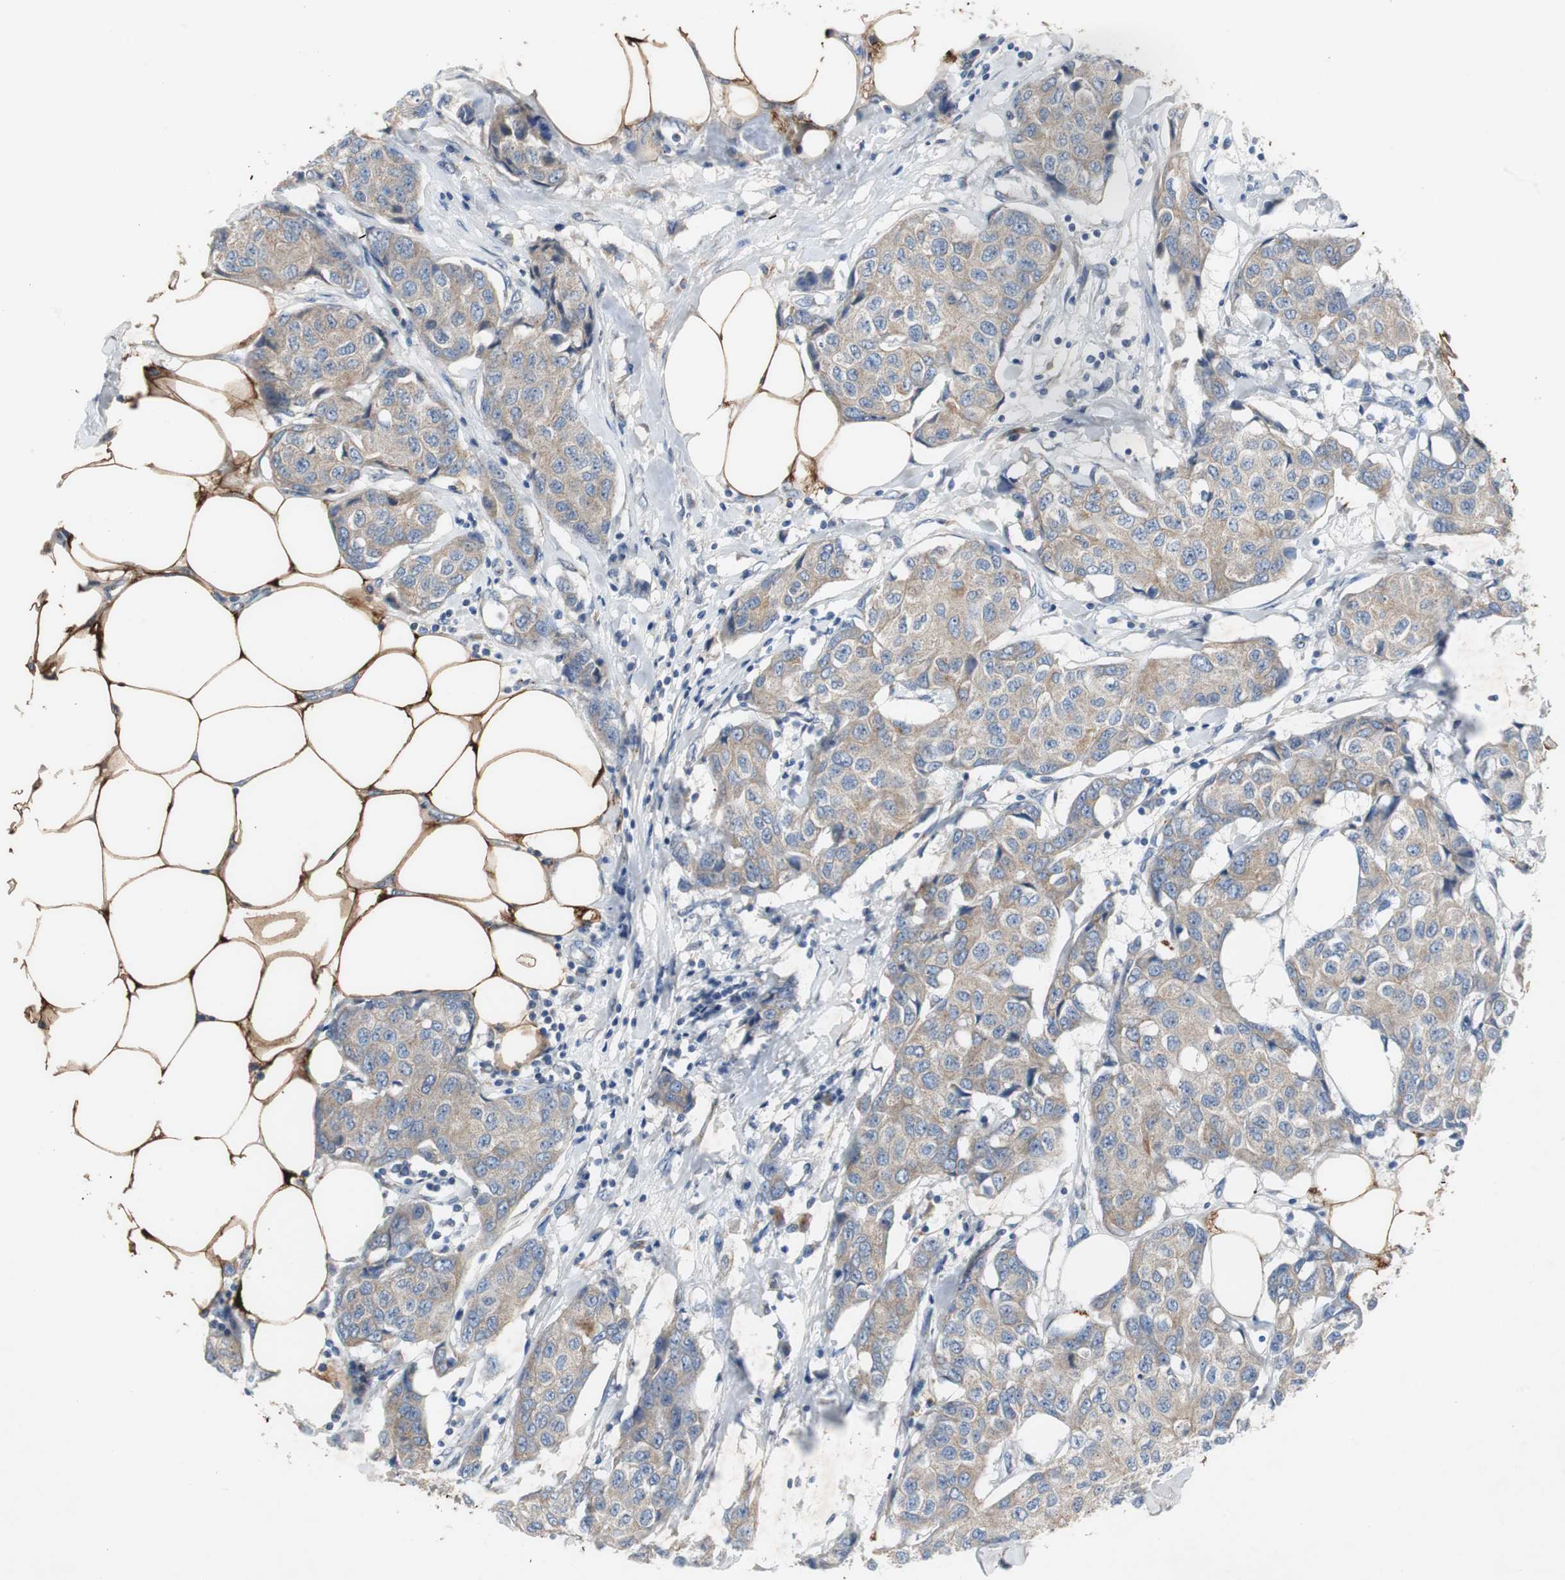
{"staining": {"intensity": "moderate", "quantity": ">75%", "location": "cytoplasmic/membranous"}, "tissue": "breast cancer", "cell_type": "Tumor cells", "image_type": "cancer", "snomed": [{"axis": "morphology", "description": "Duct carcinoma"}, {"axis": "topography", "description": "Breast"}], "caption": "A brown stain highlights moderate cytoplasmic/membranous positivity of a protein in intraductal carcinoma (breast) tumor cells.", "gene": "CALB2", "patient": {"sex": "female", "age": 80}}